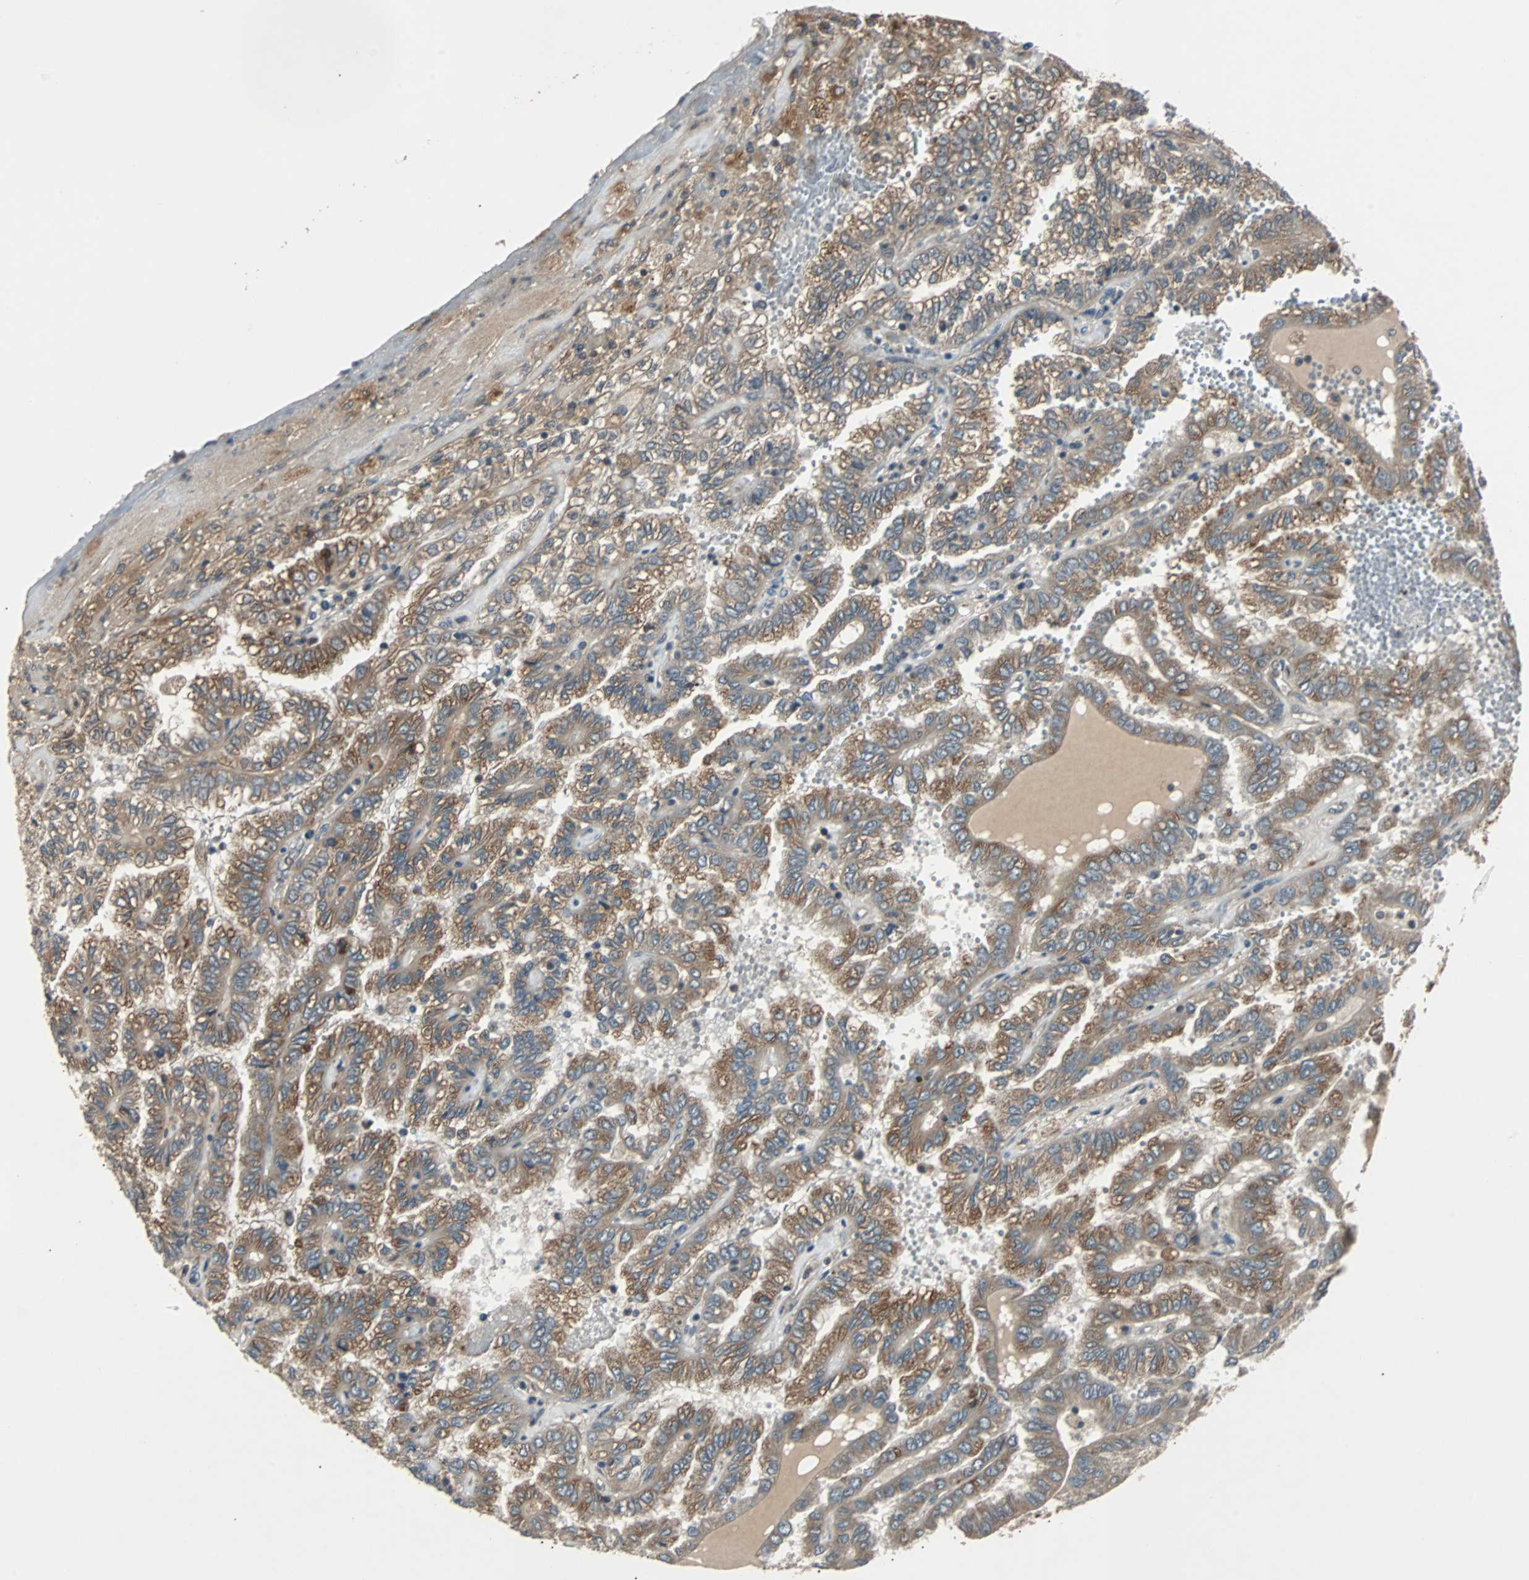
{"staining": {"intensity": "moderate", "quantity": ">75%", "location": "cytoplasmic/membranous"}, "tissue": "renal cancer", "cell_type": "Tumor cells", "image_type": "cancer", "snomed": [{"axis": "morphology", "description": "Inflammation, NOS"}, {"axis": "morphology", "description": "Adenocarcinoma, NOS"}, {"axis": "topography", "description": "Kidney"}], "caption": "Moderate cytoplasmic/membranous staining for a protein is present in approximately >75% of tumor cells of renal cancer using immunohistochemistry (IHC).", "gene": "ARF1", "patient": {"sex": "male", "age": 68}}